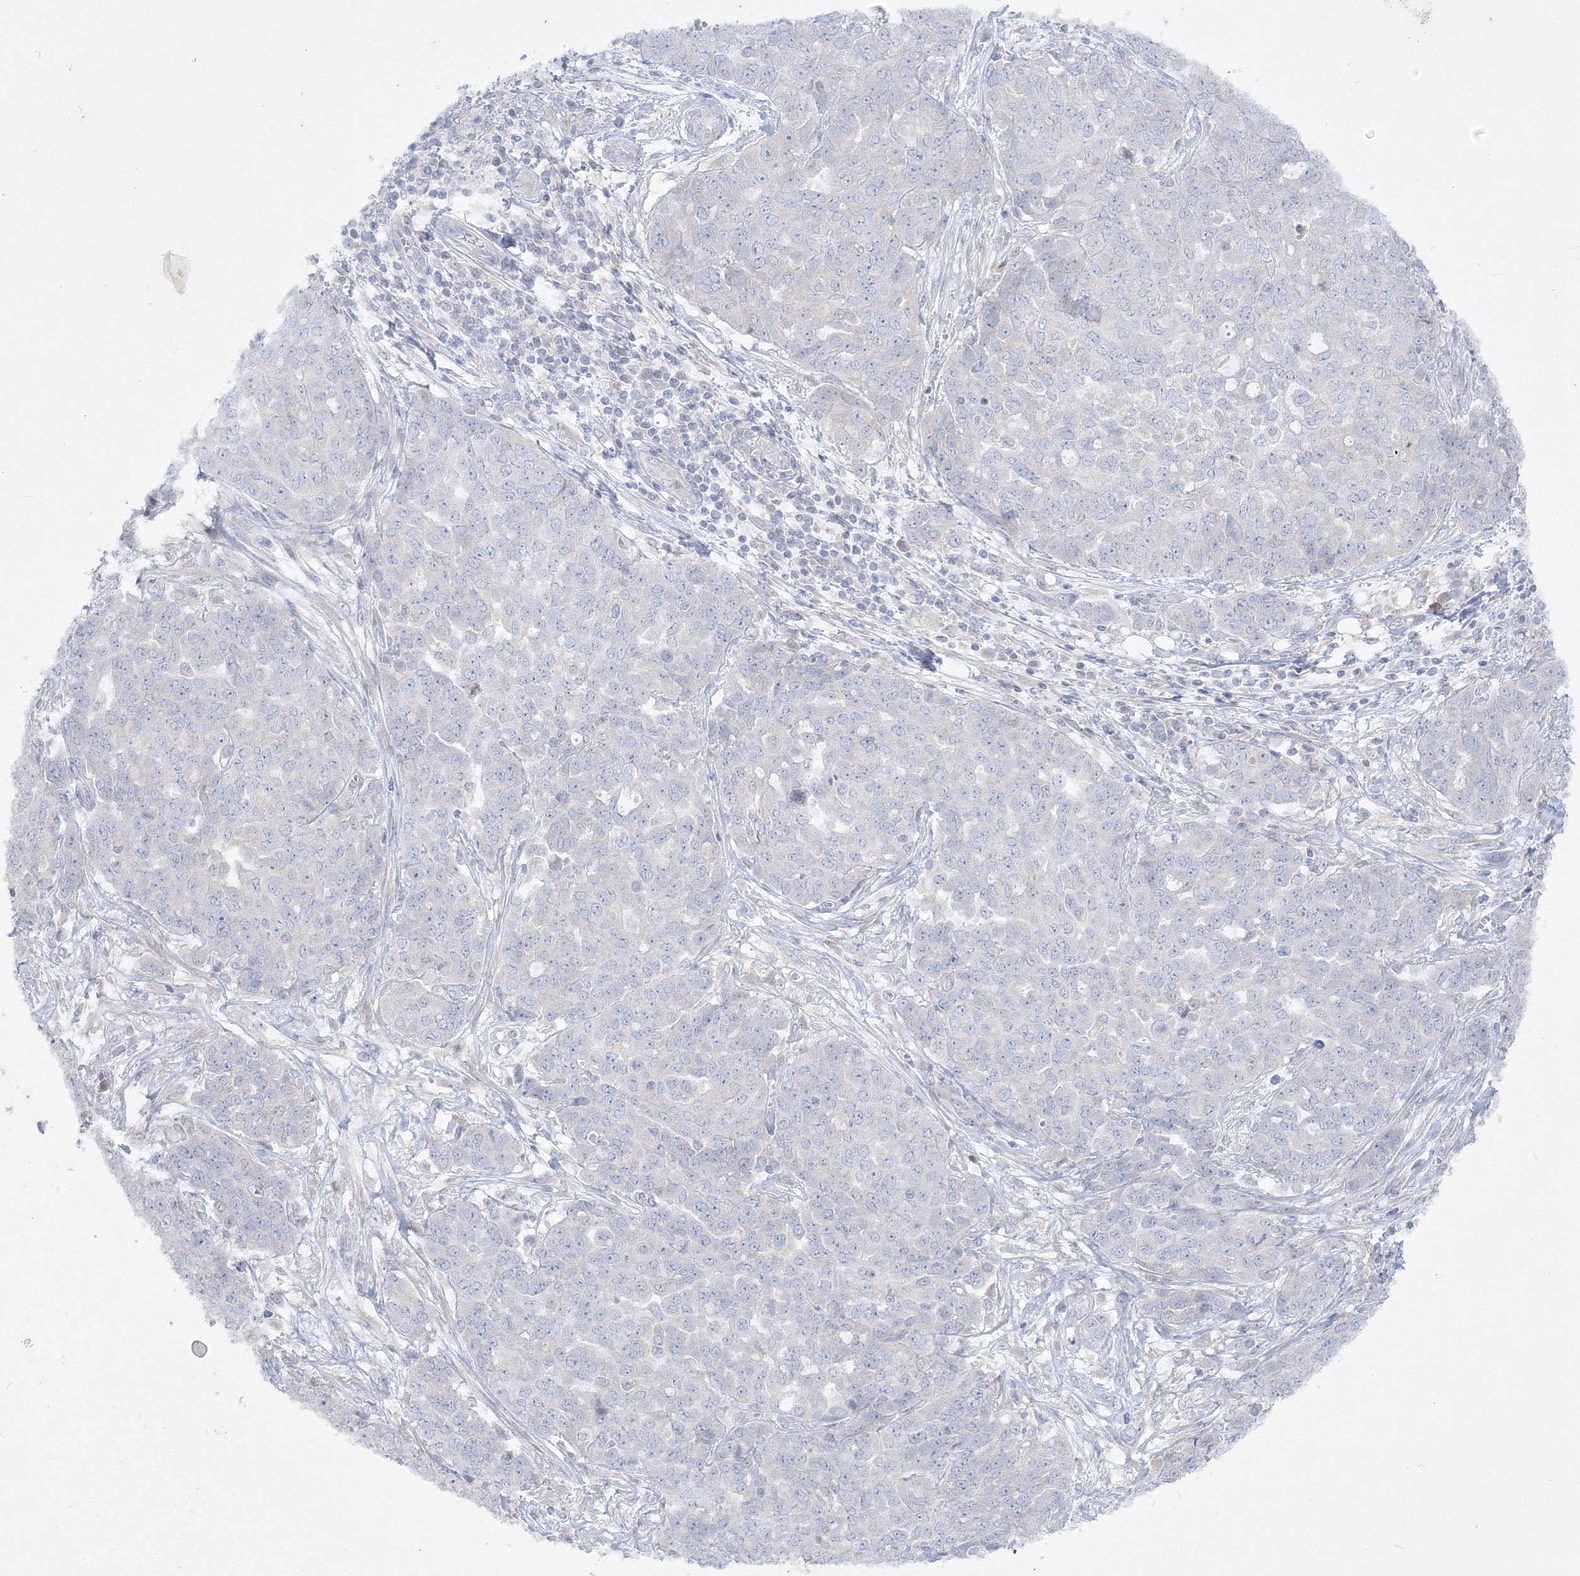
{"staining": {"intensity": "negative", "quantity": "none", "location": "none"}, "tissue": "ovarian cancer", "cell_type": "Tumor cells", "image_type": "cancer", "snomed": [{"axis": "morphology", "description": "Cystadenocarcinoma, serous, NOS"}, {"axis": "topography", "description": "Soft tissue"}, {"axis": "topography", "description": "Ovary"}], "caption": "DAB (3,3'-diaminobenzidine) immunohistochemical staining of ovarian cancer (serous cystadenocarcinoma) exhibits no significant expression in tumor cells.", "gene": "FBXL8", "patient": {"sex": "female", "age": 57}}